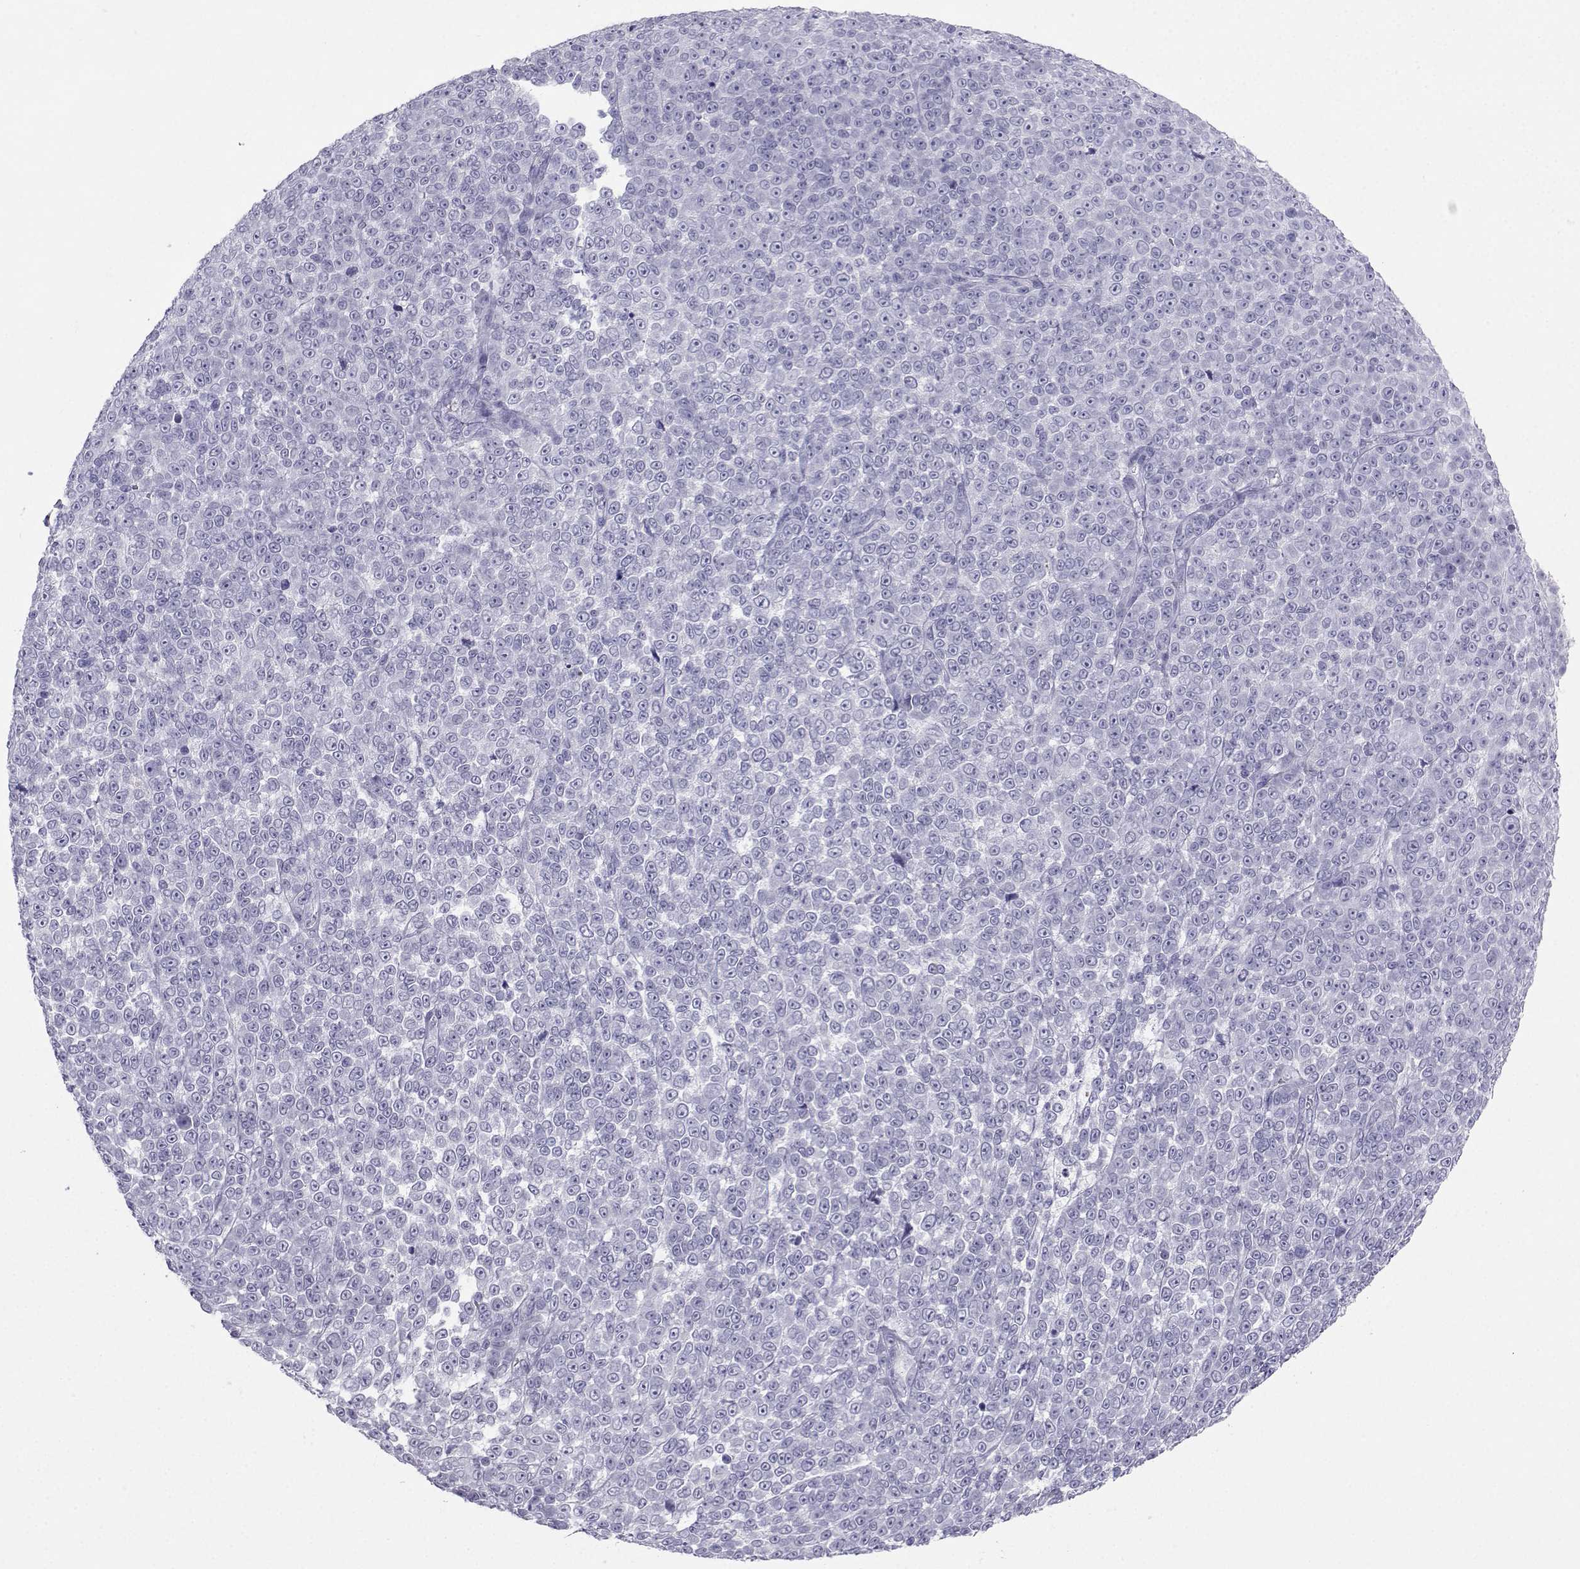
{"staining": {"intensity": "negative", "quantity": "none", "location": "none"}, "tissue": "melanoma", "cell_type": "Tumor cells", "image_type": "cancer", "snomed": [{"axis": "morphology", "description": "Malignant melanoma, NOS"}, {"axis": "topography", "description": "Skin"}], "caption": "Immunohistochemistry (IHC) of human malignant melanoma shows no positivity in tumor cells. (Immunohistochemistry, brightfield microscopy, high magnification).", "gene": "SST", "patient": {"sex": "female", "age": 95}}